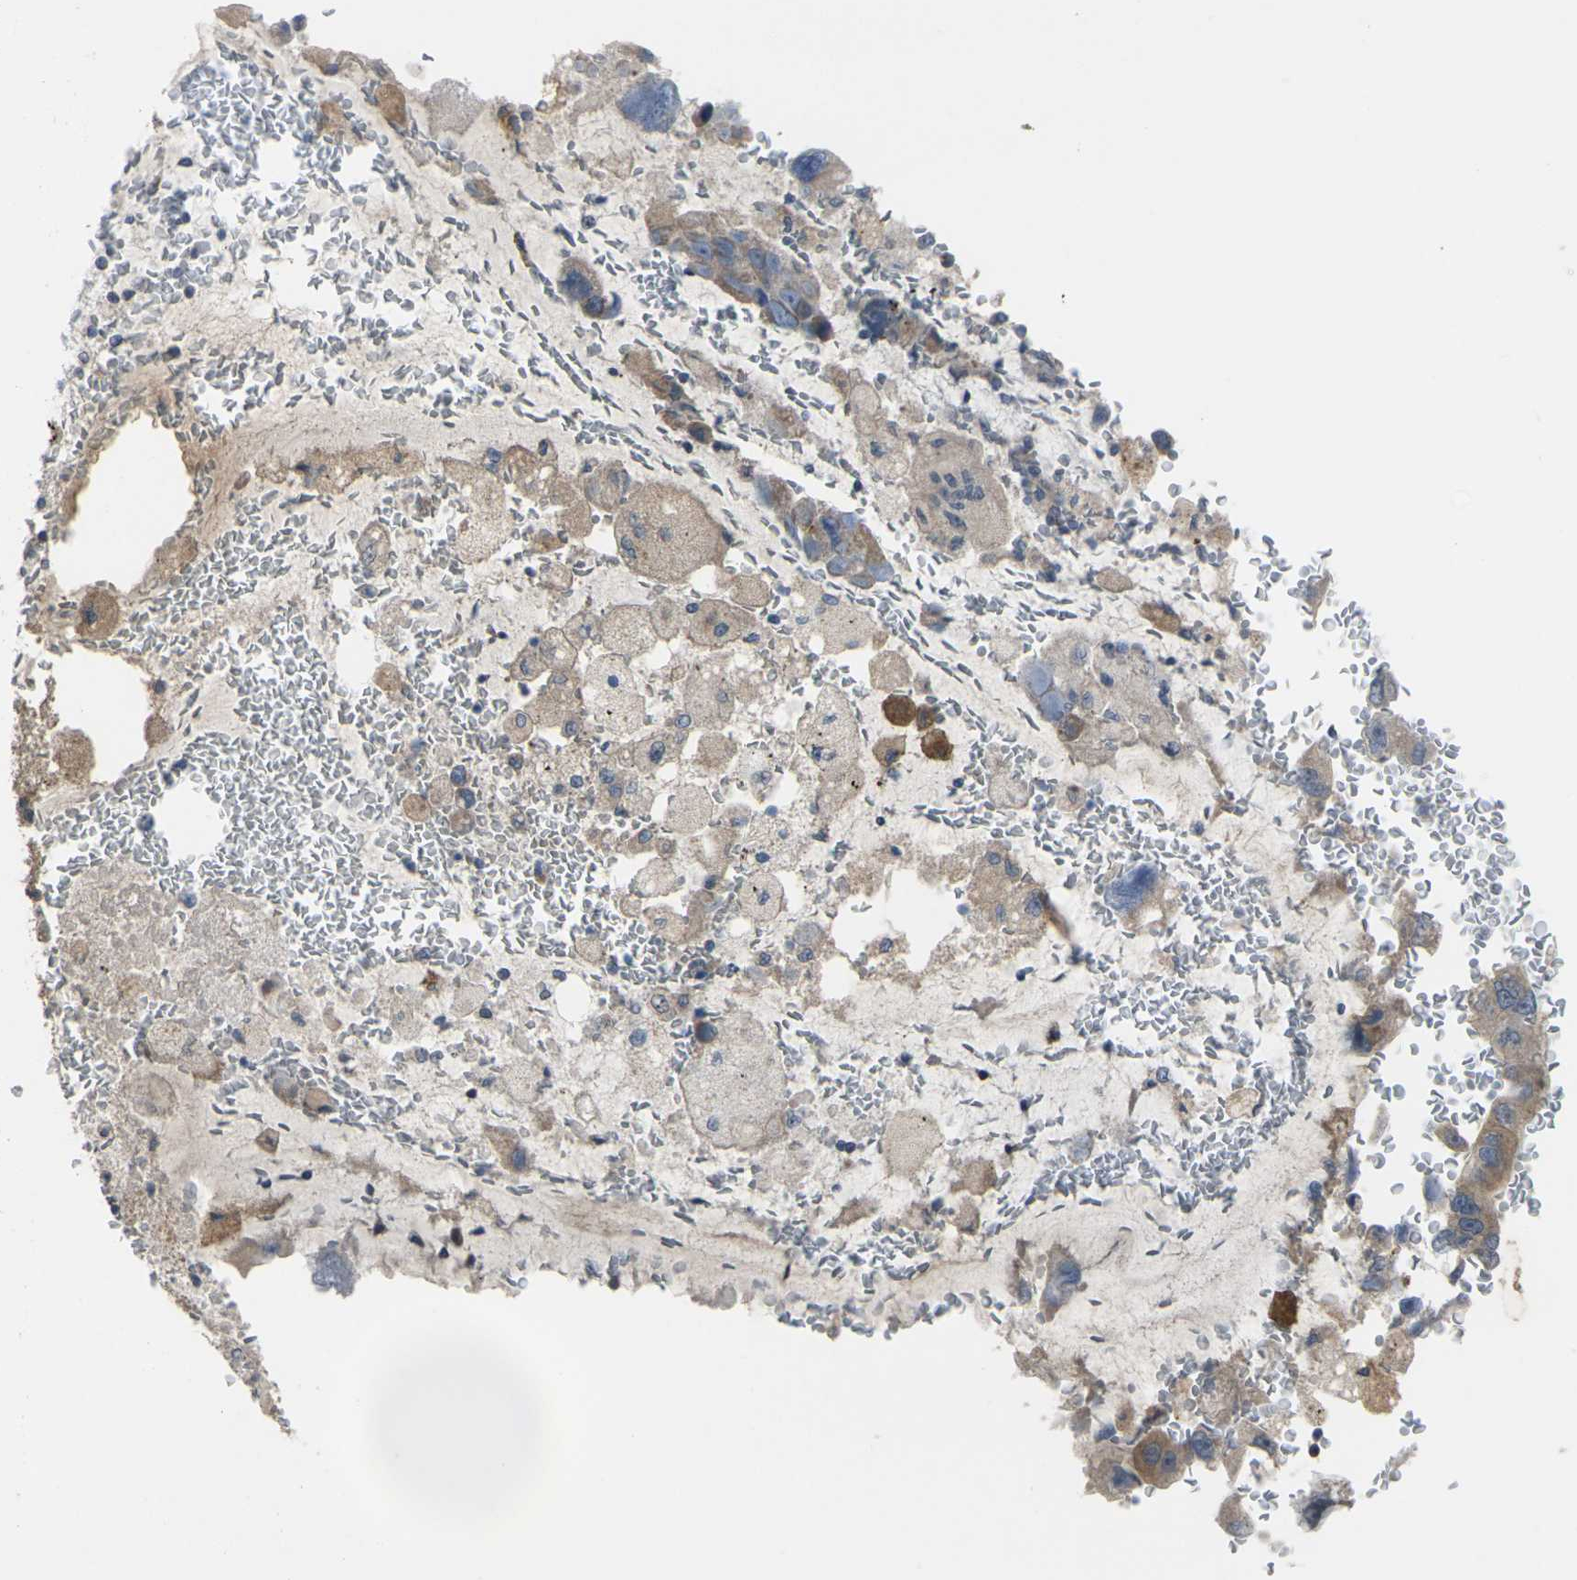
{"staining": {"intensity": "weak", "quantity": ">75%", "location": "cytoplasmic/membranous"}, "tissue": "bronchus", "cell_type": "Respiratory epithelial cells", "image_type": "normal", "snomed": [{"axis": "morphology", "description": "Normal tissue, NOS"}, {"axis": "morphology", "description": "Adenocarcinoma, NOS"}, {"axis": "morphology", "description": "Adenocarcinoma, metastatic, NOS"}, {"axis": "topography", "description": "Lymph node"}, {"axis": "topography", "description": "Bronchus"}, {"axis": "topography", "description": "Lung"}], "caption": "Protein analysis of normal bronchus exhibits weak cytoplasmic/membranous positivity in approximately >75% of respiratory epithelial cells. (brown staining indicates protein expression, while blue staining denotes nuclei).", "gene": "CCR10", "patient": {"sex": "female", "age": 54}}